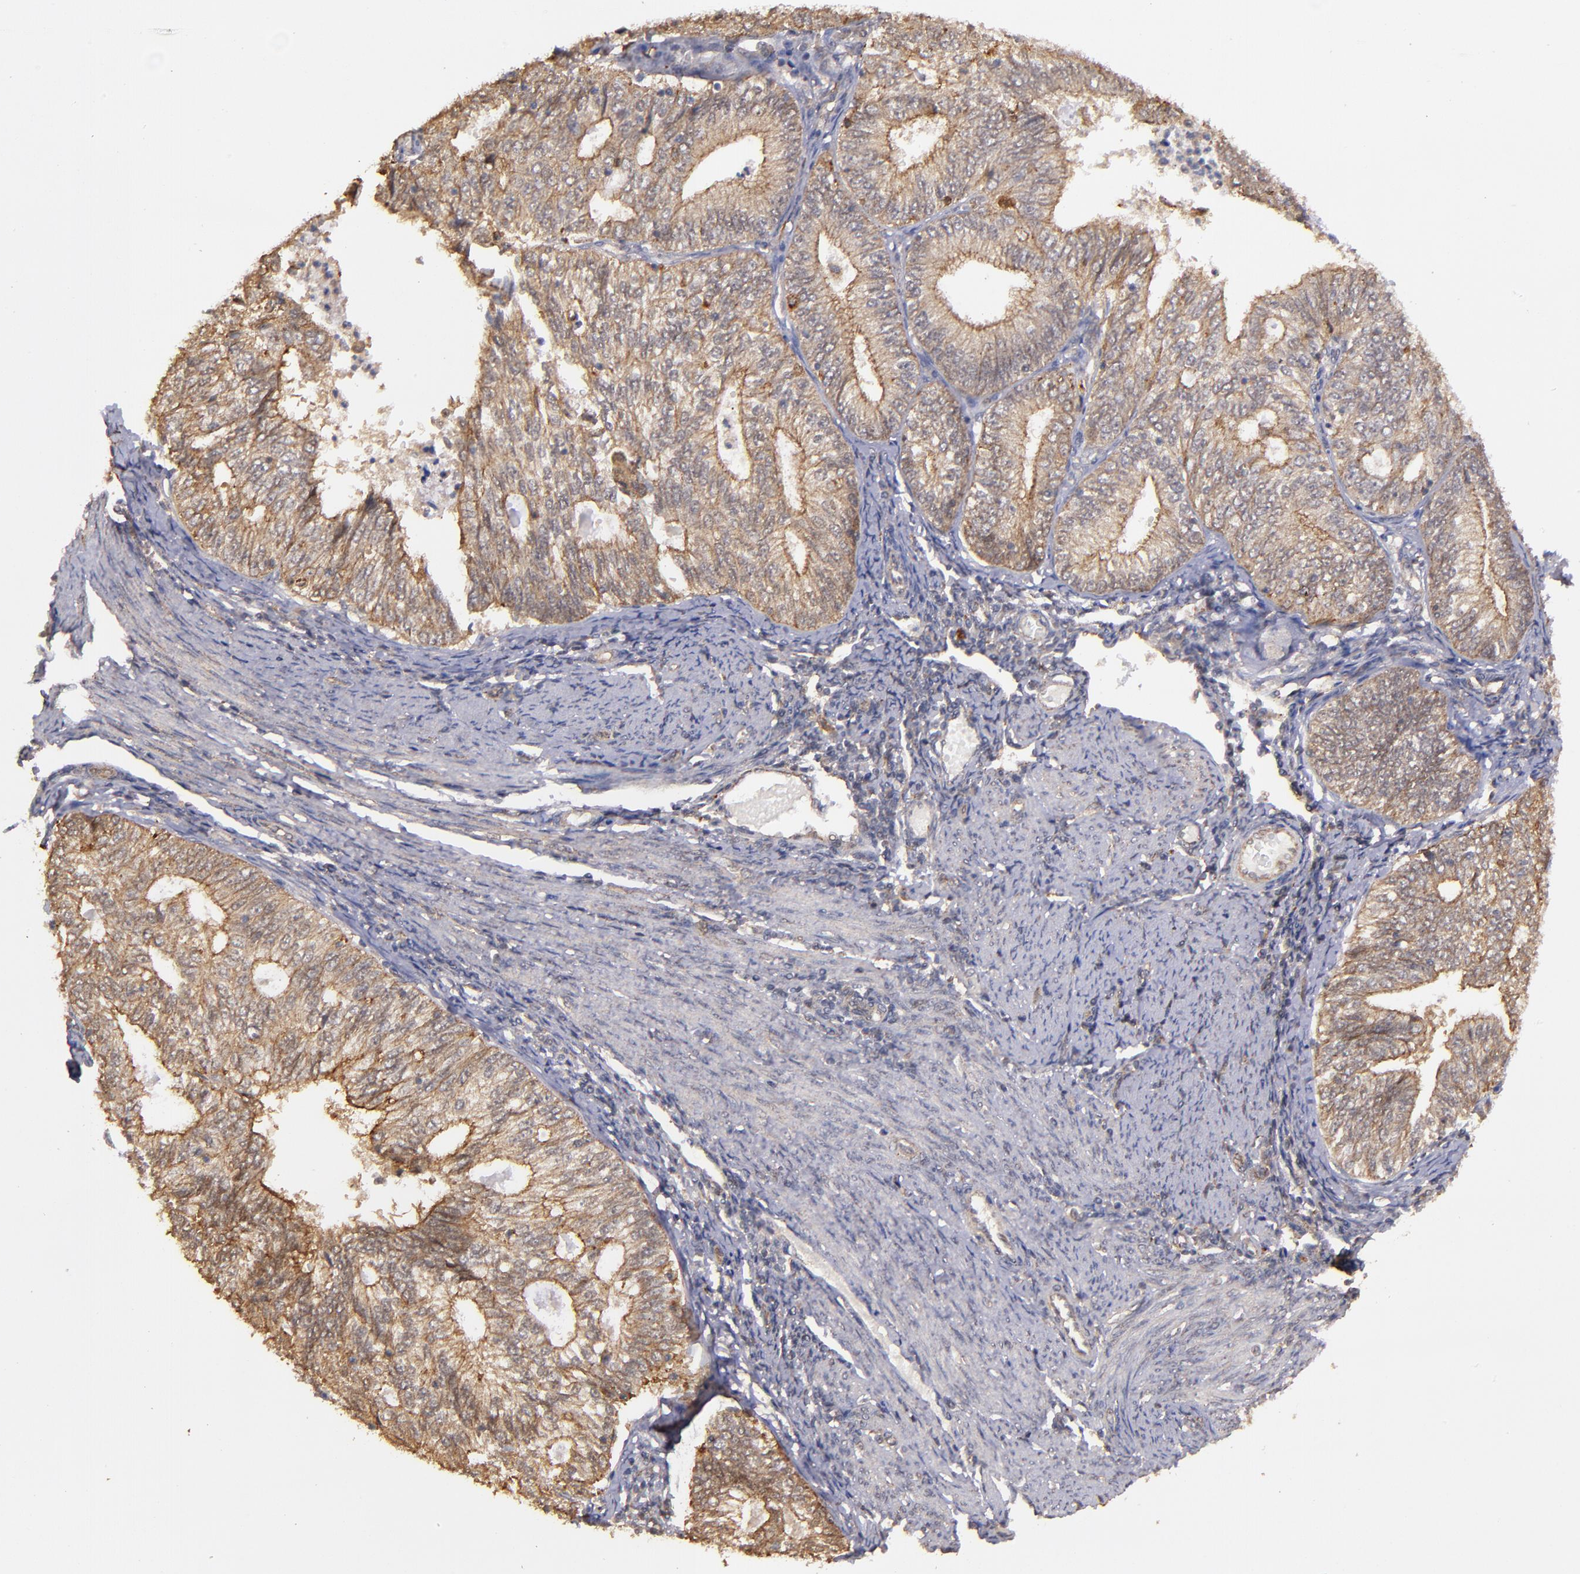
{"staining": {"intensity": "moderate", "quantity": "25%-75%", "location": "cytoplasmic/membranous"}, "tissue": "endometrial cancer", "cell_type": "Tumor cells", "image_type": "cancer", "snomed": [{"axis": "morphology", "description": "Adenocarcinoma, NOS"}, {"axis": "topography", "description": "Endometrium"}], "caption": "Tumor cells show medium levels of moderate cytoplasmic/membranous expression in approximately 25%-75% of cells in adenocarcinoma (endometrial). (brown staining indicates protein expression, while blue staining denotes nuclei).", "gene": "SIPA1L1", "patient": {"sex": "female", "age": 69}}